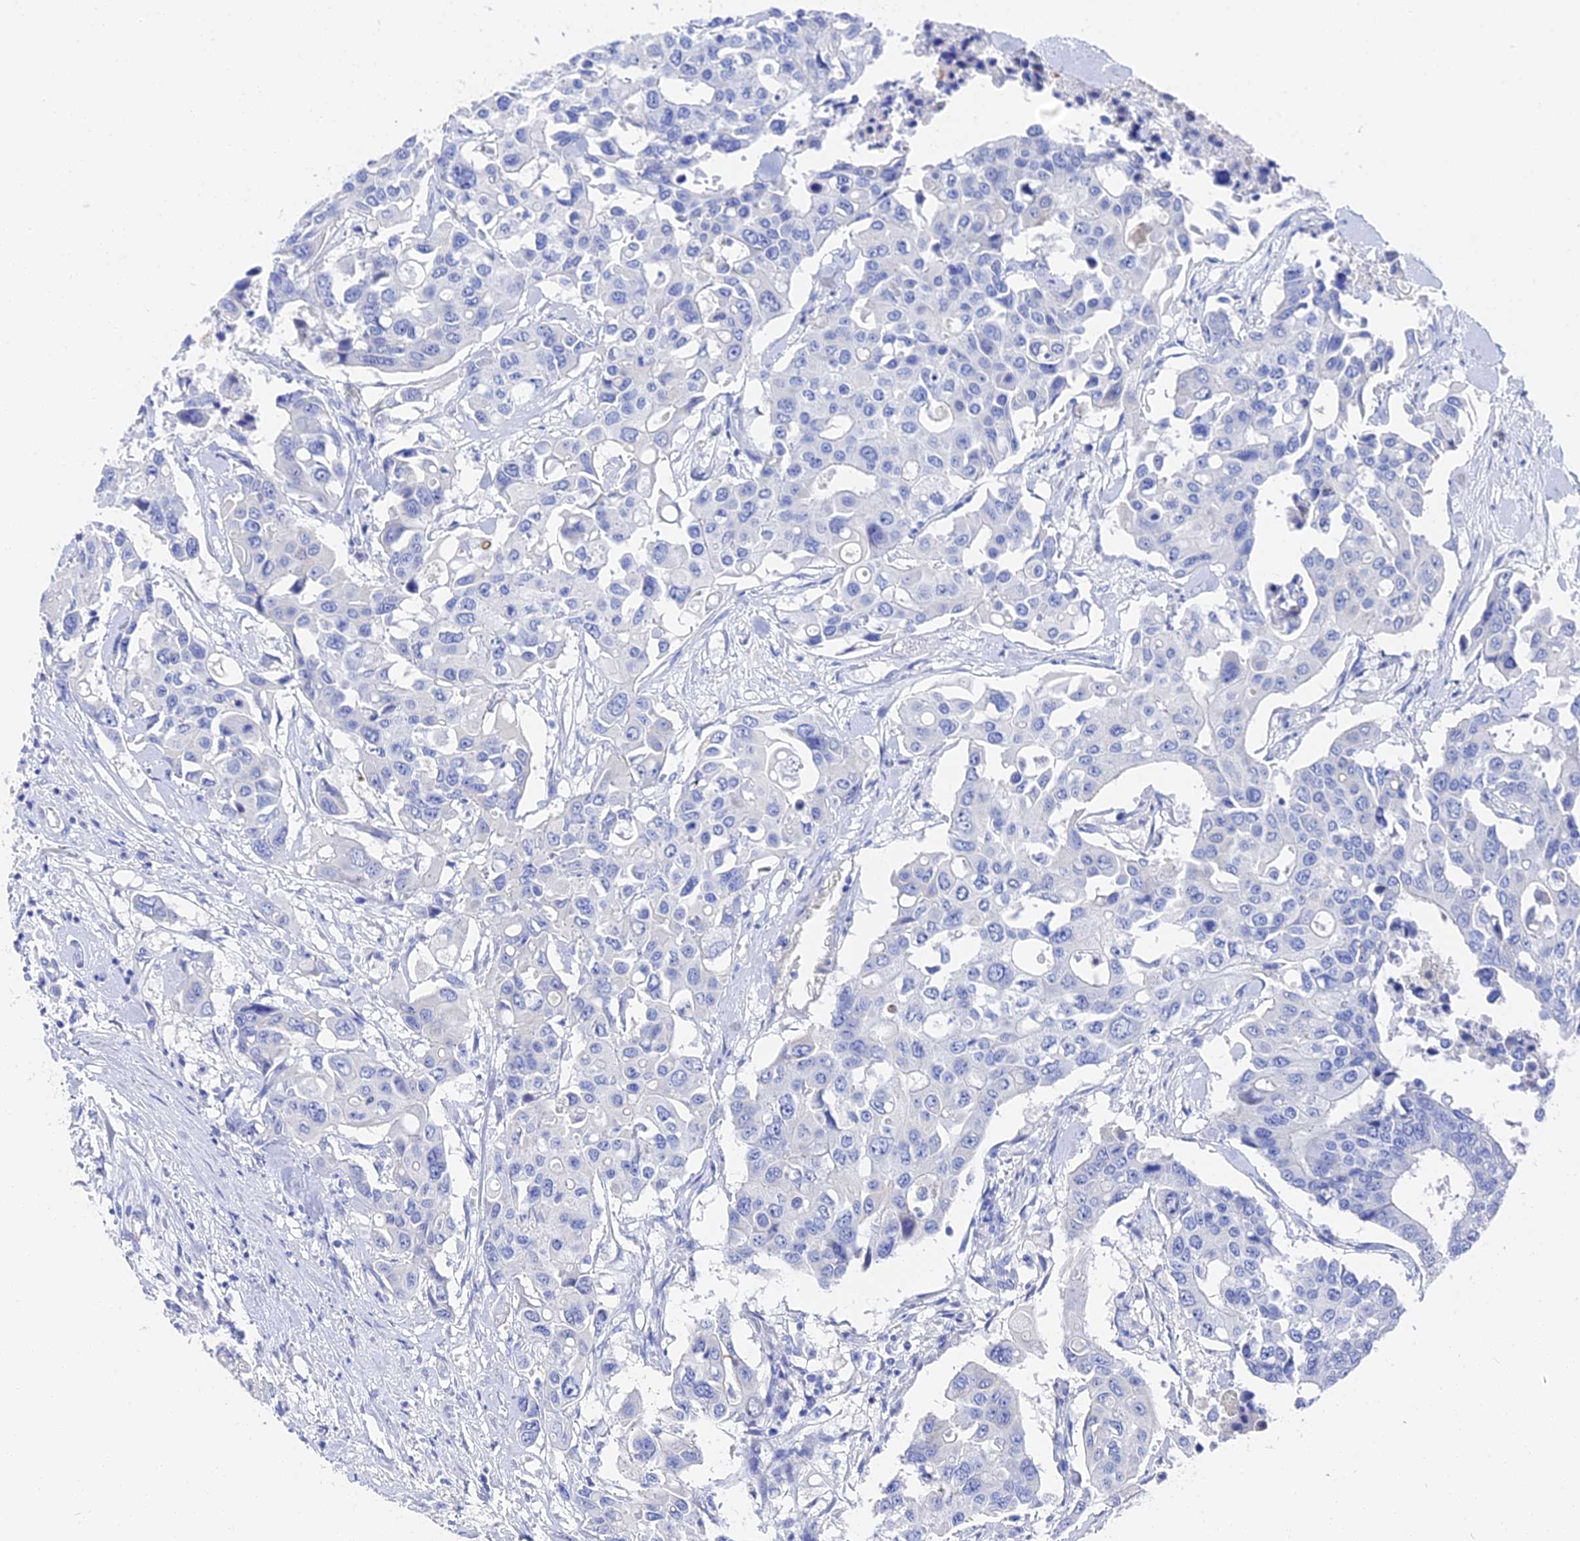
{"staining": {"intensity": "negative", "quantity": "none", "location": "none"}, "tissue": "colorectal cancer", "cell_type": "Tumor cells", "image_type": "cancer", "snomed": [{"axis": "morphology", "description": "Adenocarcinoma, NOS"}, {"axis": "topography", "description": "Colon"}], "caption": "Colorectal cancer (adenocarcinoma) stained for a protein using IHC demonstrates no expression tumor cells.", "gene": "VPS33B", "patient": {"sex": "male", "age": 77}}